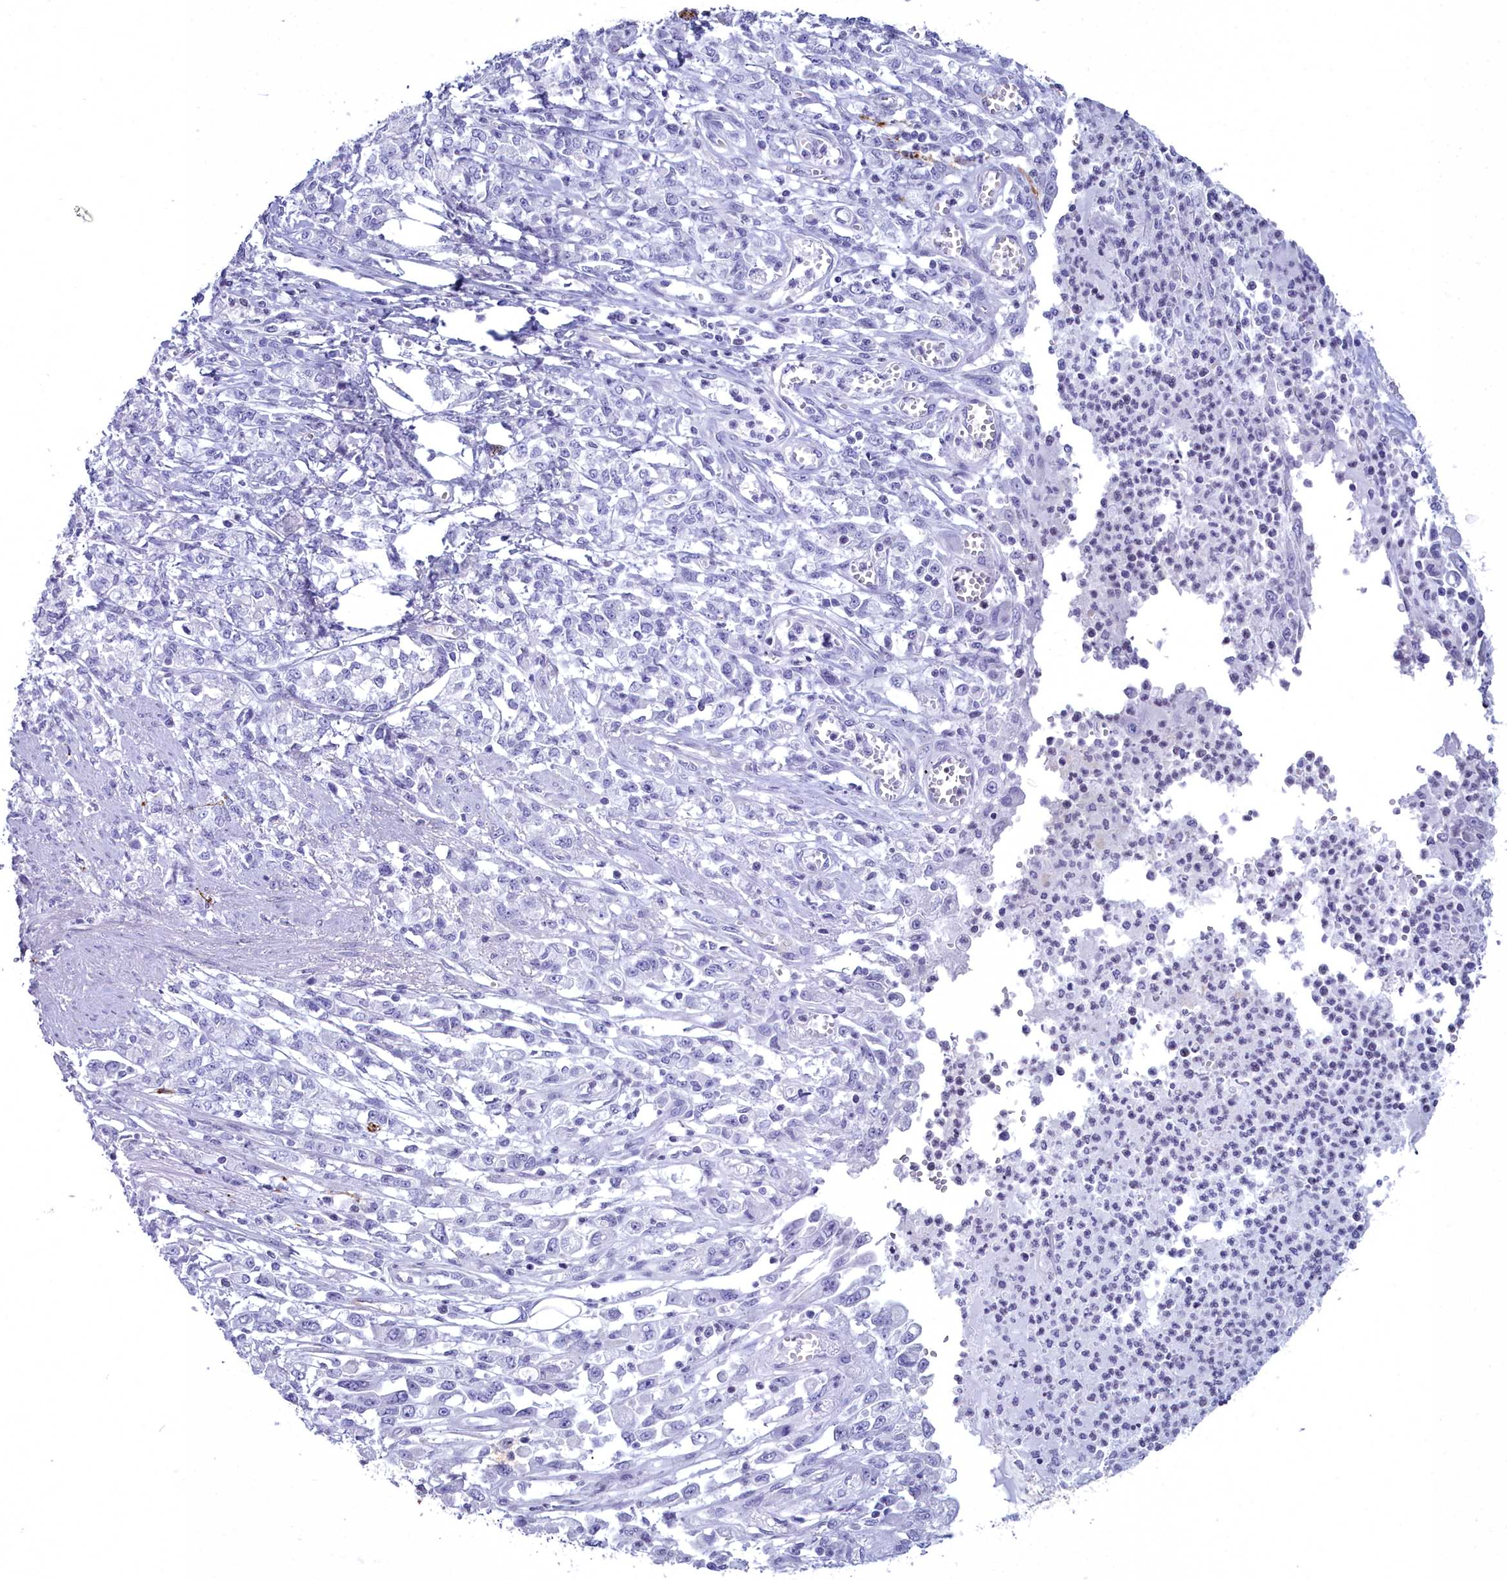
{"staining": {"intensity": "negative", "quantity": "none", "location": "none"}, "tissue": "stomach cancer", "cell_type": "Tumor cells", "image_type": "cancer", "snomed": [{"axis": "morphology", "description": "Adenocarcinoma, NOS"}, {"axis": "topography", "description": "Stomach"}], "caption": "Micrograph shows no protein staining in tumor cells of stomach adenocarcinoma tissue.", "gene": "MAP6", "patient": {"sex": "female", "age": 76}}